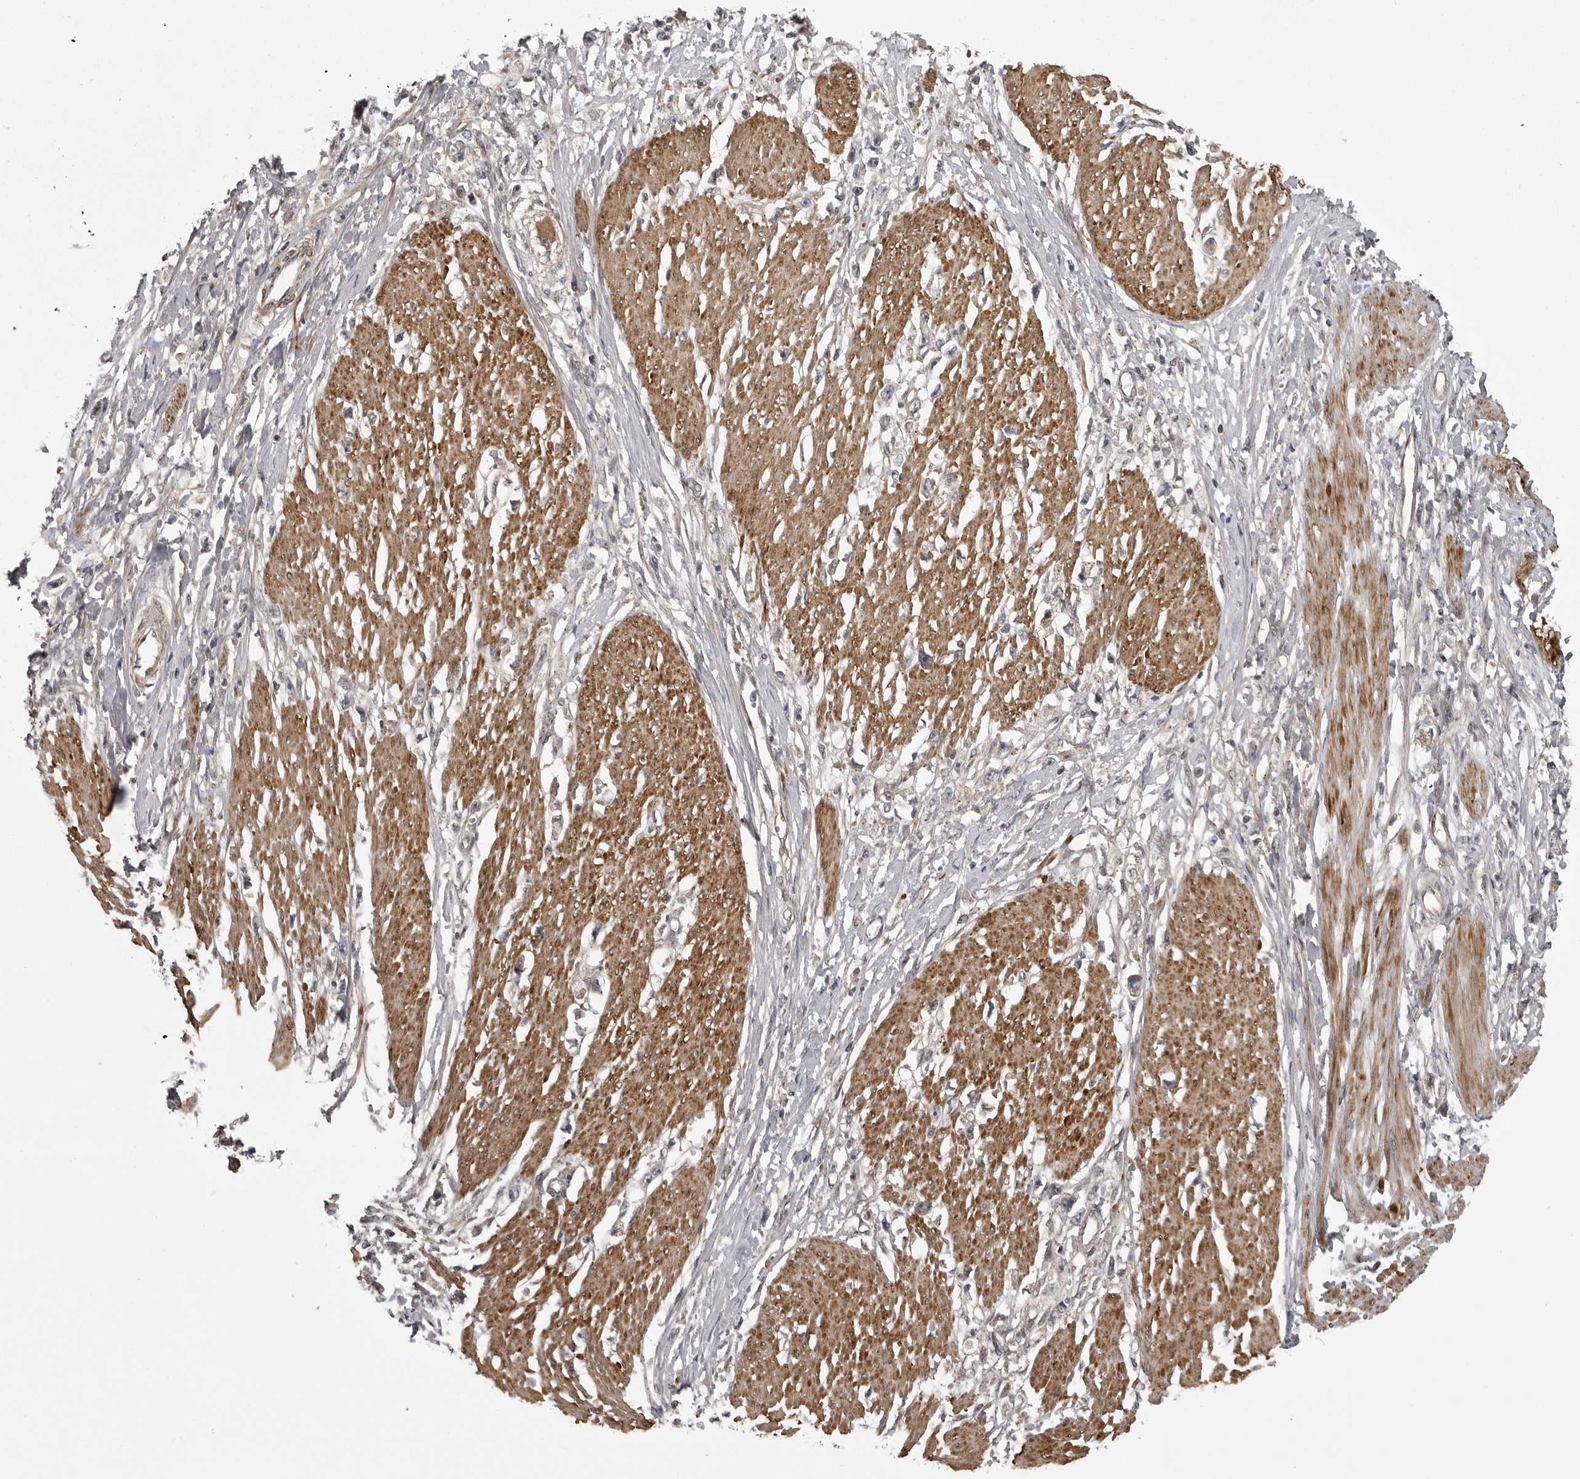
{"staining": {"intensity": "negative", "quantity": "none", "location": "none"}, "tissue": "stomach cancer", "cell_type": "Tumor cells", "image_type": "cancer", "snomed": [{"axis": "morphology", "description": "Adenocarcinoma, NOS"}, {"axis": "topography", "description": "Stomach"}], "caption": "Stomach cancer (adenocarcinoma) was stained to show a protein in brown. There is no significant positivity in tumor cells.", "gene": "SNX16", "patient": {"sex": "female", "age": 59}}